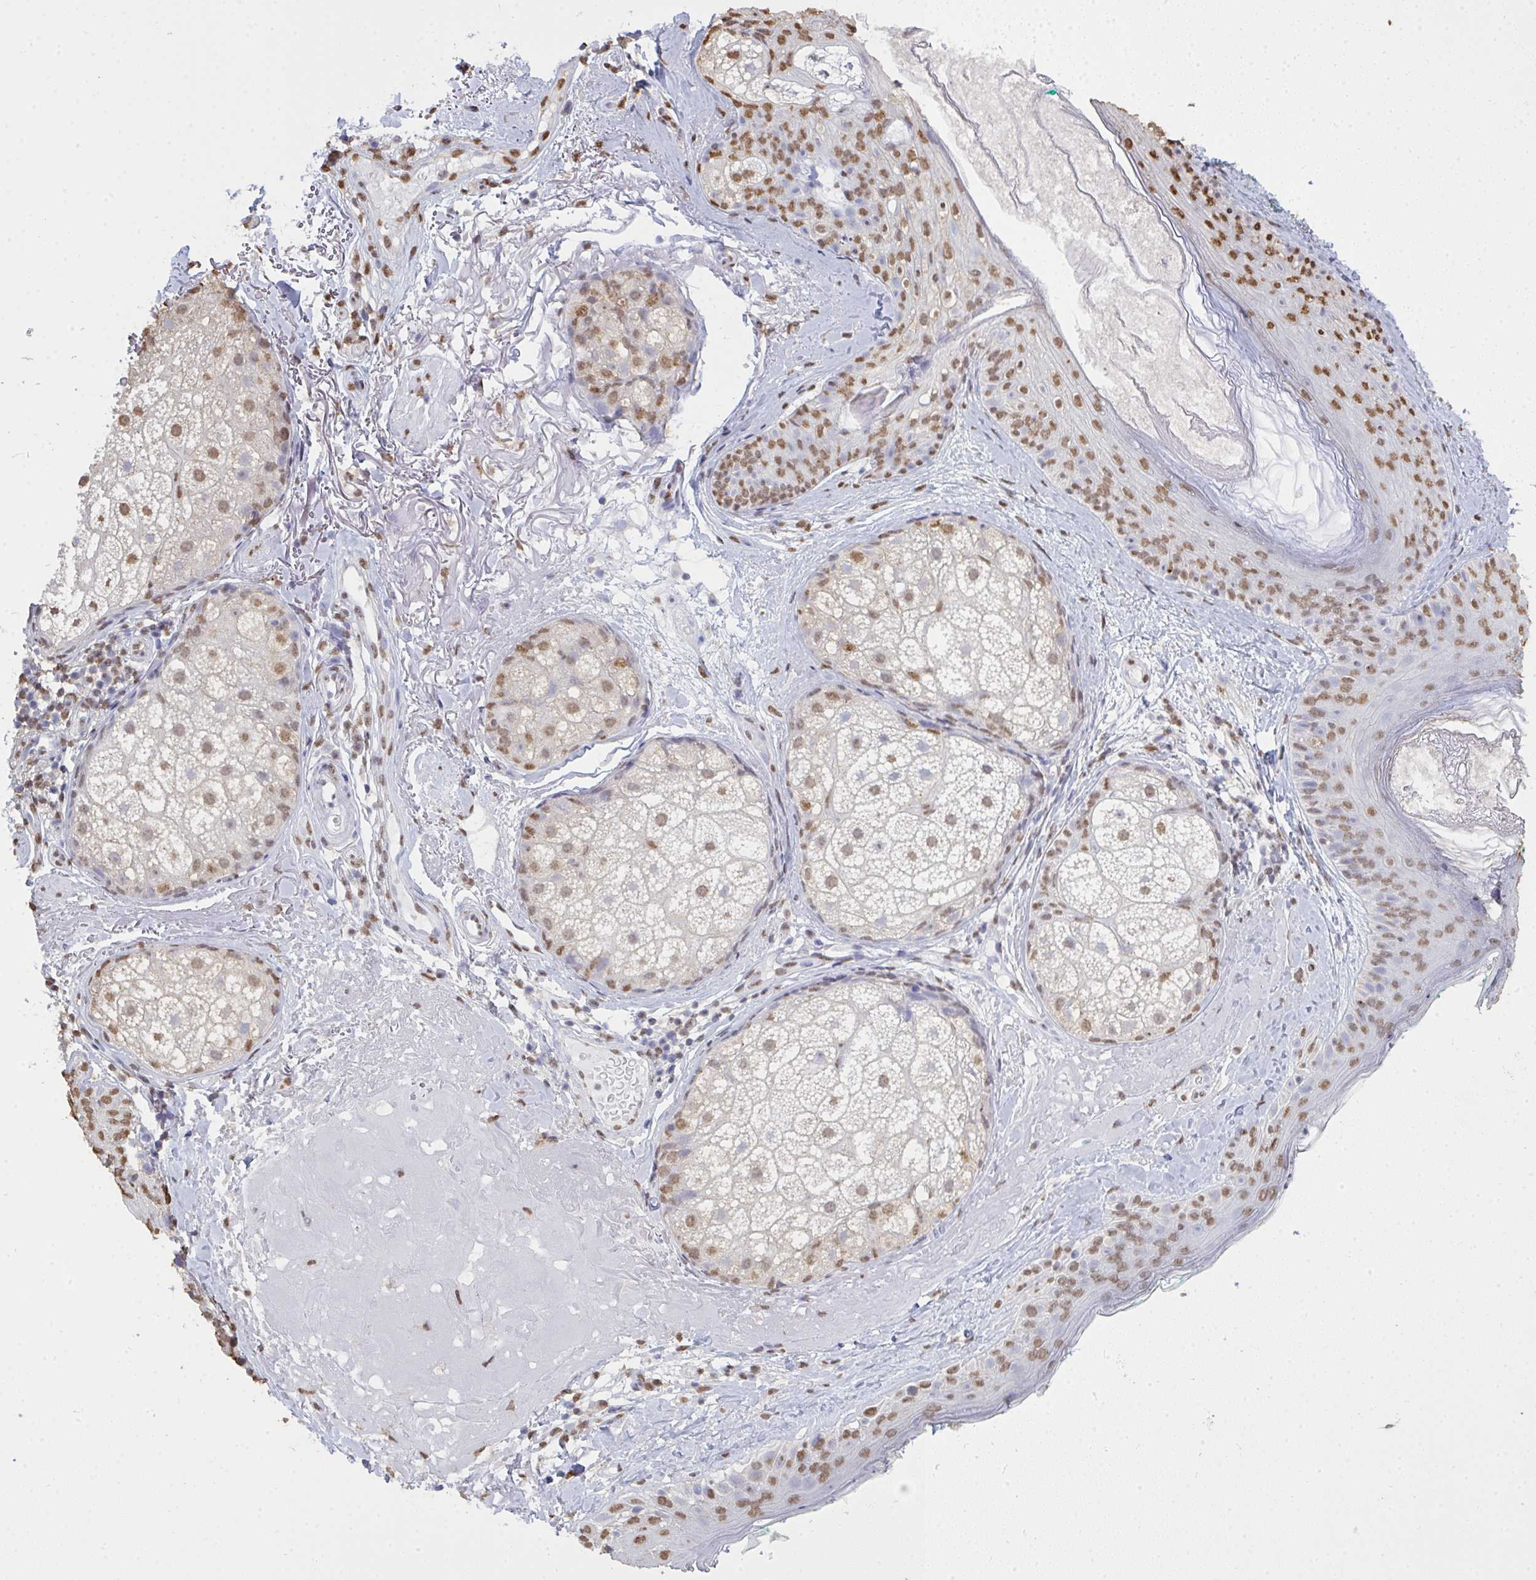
{"staining": {"intensity": "moderate", "quantity": ">75%", "location": "nuclear"}, "tissue": "skin", "cell_type": "Fibroblasts", "image_type": "normal", "snomed": [{"axis": "morphology", "description": "Normal tissue, NOS"}, {"axis": "topography", "description": "Skin"}], "caption": "Protein staining by IHC demonstrates moderate nuclear expression in approximately >75% of fibroblasts in benign skin. (Stains: DAB (3,3'-diaminobenzidine) in brown, nuclei in blue, Microscopy: brightfield microscopy at high magnification).", "gene": "SEMA6B", "patient": {"sex": "male", "age": 73}}